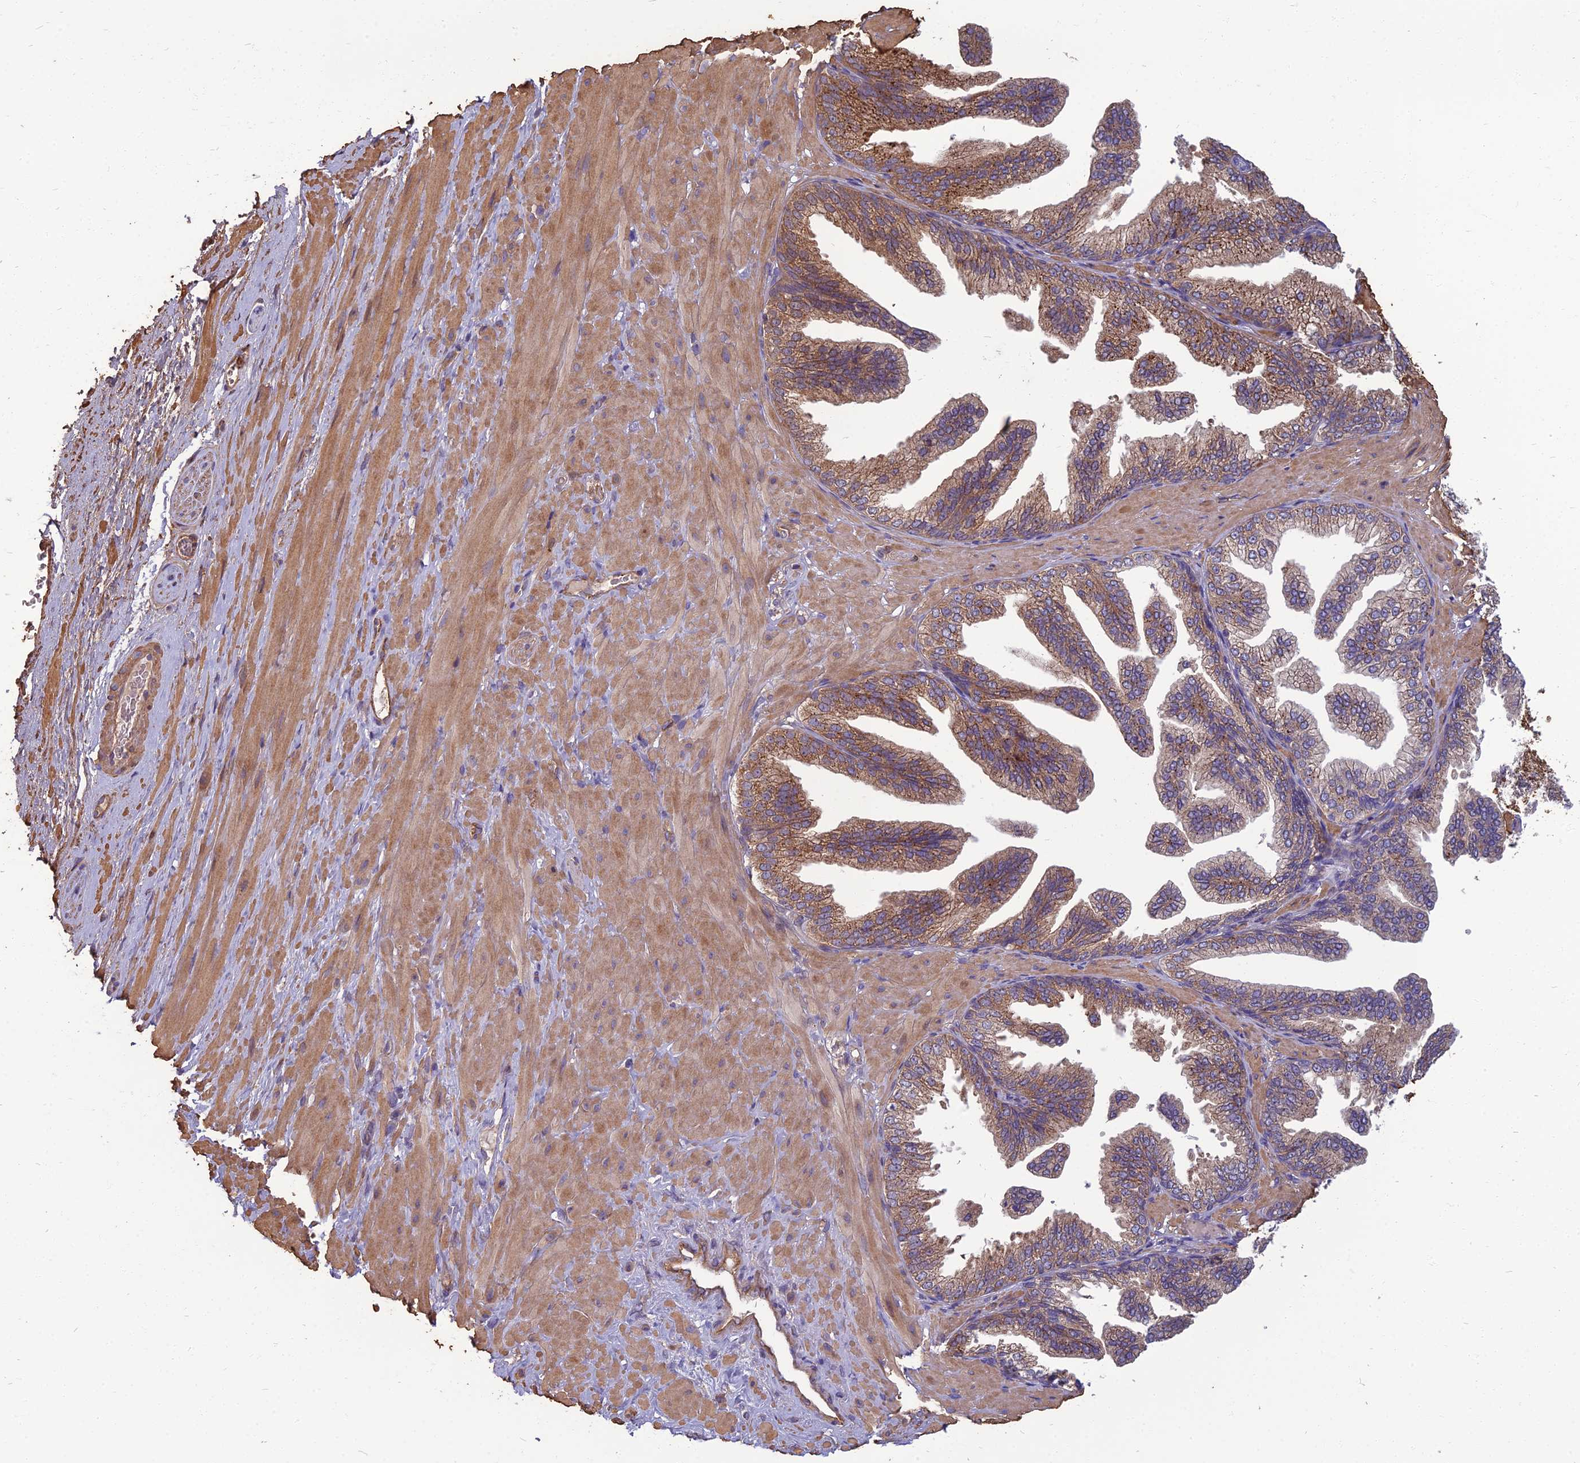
{"staining": {"intensity": "moderate", "quantity": "<25%", "location": "cytoplasmic/membranous"}, "tissue": "adipose tissue", "cell_type": "Adipocytes", "image_type": "normal", "snomed": [{"axis": "morphology", "description": "Normal tissue, NOS"}, {"axis": "morphology", "description": "Adenocarcinoma, Low grade"}, {"axis": "topography", "description": "Prostate"}, {"axis": "topography", "description": "Peripheral nerve tissue"}], "caption": "Immunohistochemistry of normal human adipose tissue displays low levels of moderate cytoplasmic/membranous staining in about <25% of adipocytes.", "gene": "WDR24", "patient": {"sex": "male", "age": 63}}